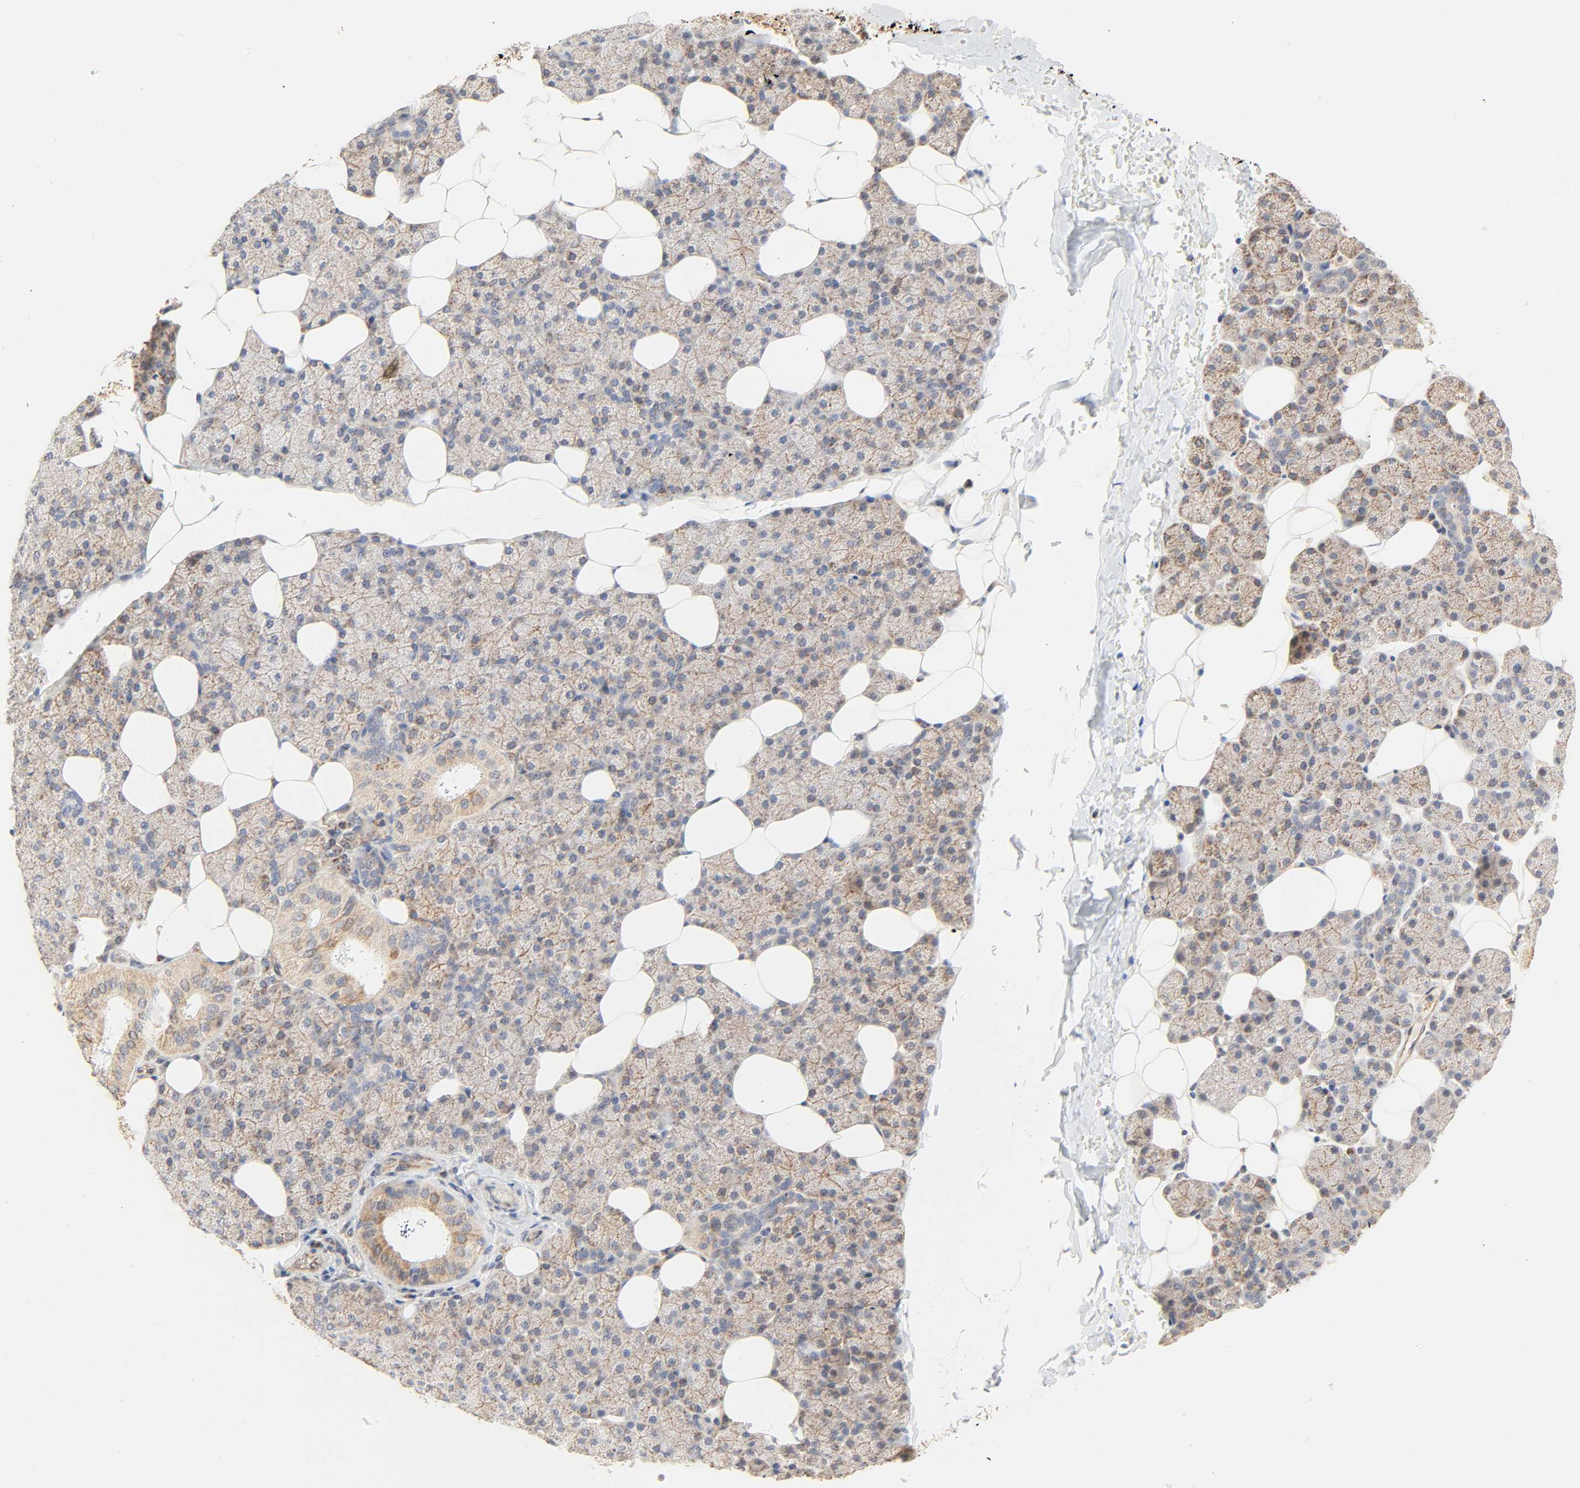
{"staining": {"intensity": "moderate", "quantity": ">75%", "location": "cytoplasmic/membranous"}, "tissue": "salivary gland", "cell_type": "Glandular cells", "image_type": "normal", "snomed": [{"axis": "morphology", "description": "Normal tissue, NOS"}, {"axis": "topography", "description": "Lymph node"}, {"axis": "topography", "description": "Salivary gland"}], "caption": "An immunohistochemistry (IHC) photomicrograph of benign tissue is shown. Protein staining in brown shows moderate cytoplasmic/membranous positivity in salivary gland within glandular cells.", "gene": "ZMAT5", "patient": {"sex": "male", "age": 8}}